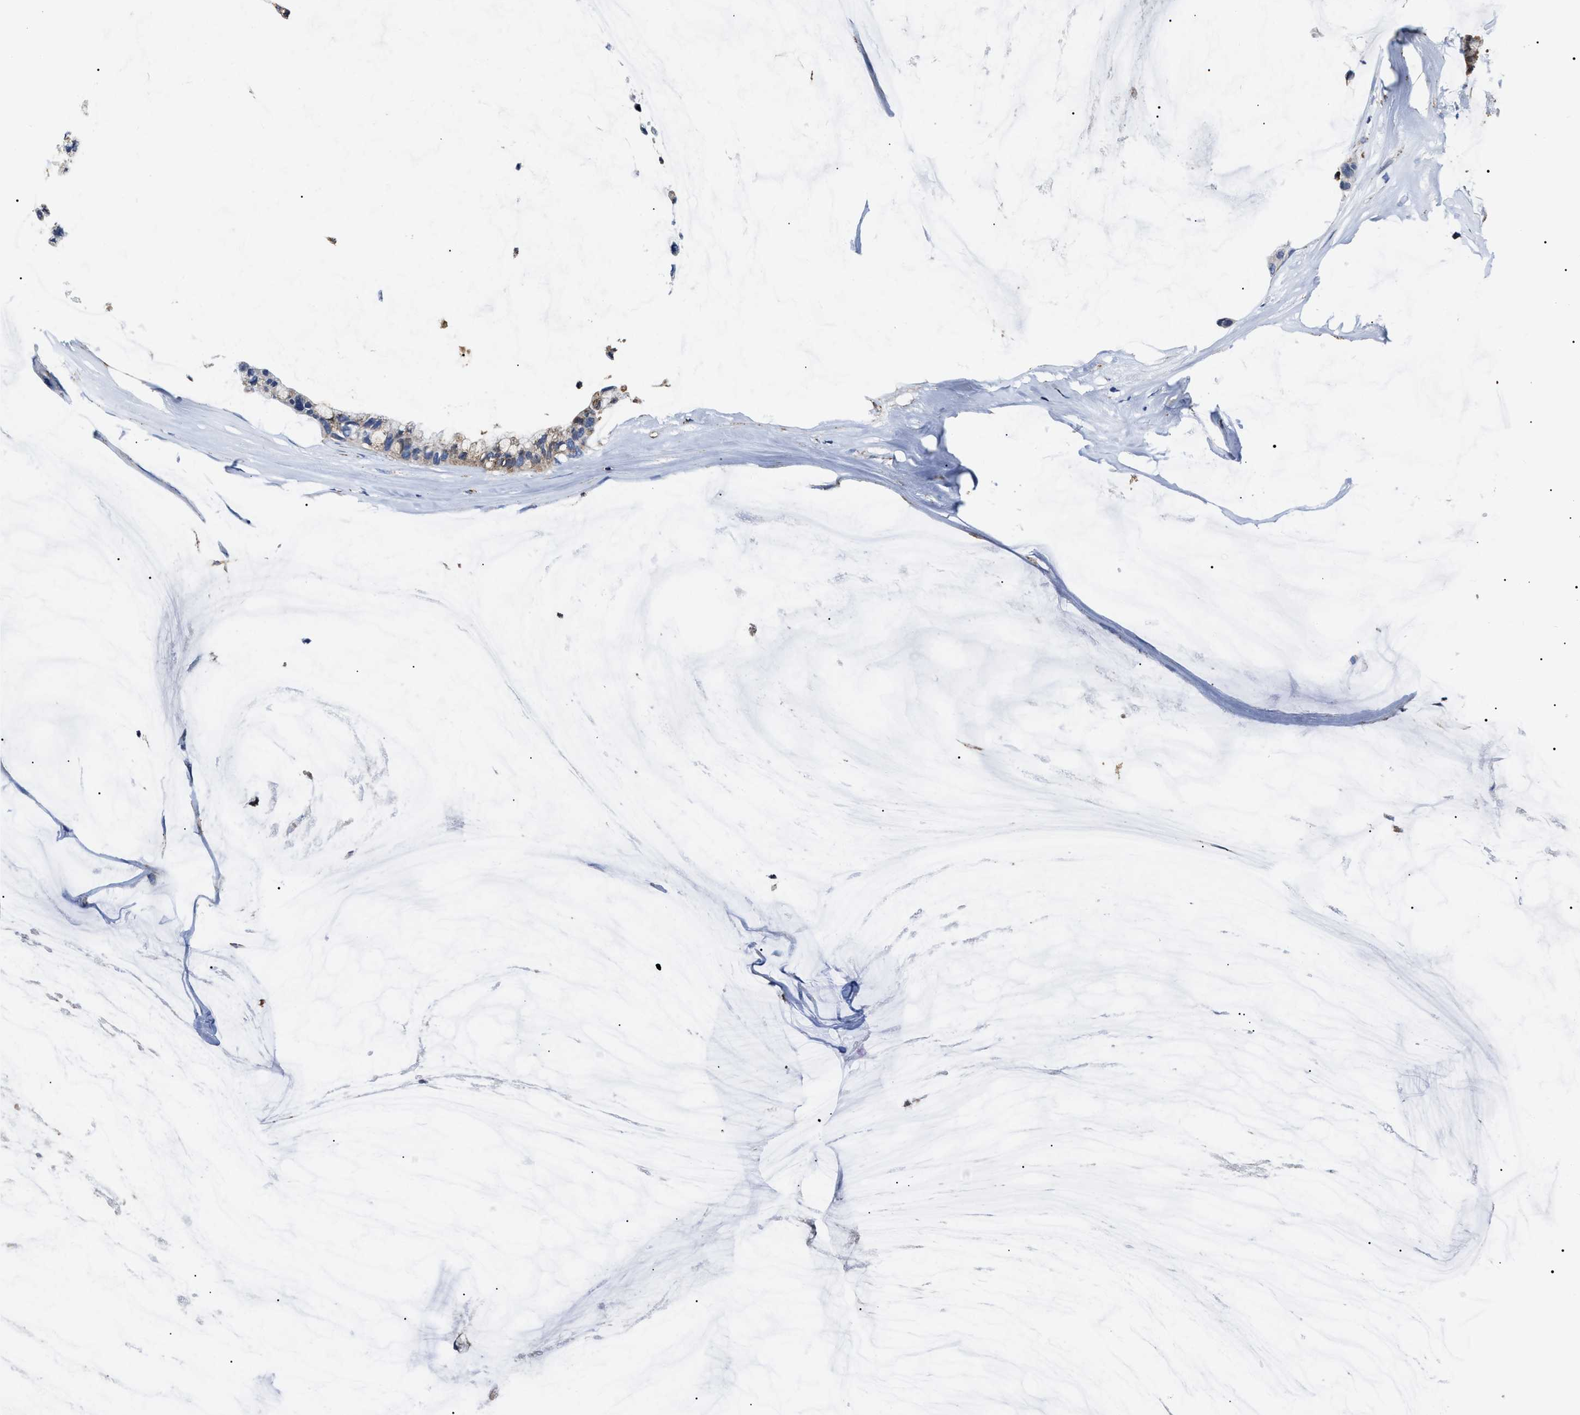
{"staining": {"intensity": "weak", "quantity": "<25%", "location": "cytoplasmic/membranous"}, "tissue": "ovarian cancer", "cell_type": "Tumor cells", "image_type": "cancer", "snomed": [{"axis": "morphology", "description": "Cystadenocarcinoma, mucinous, NOS"}, {"axis": "topography", "description": "Ovary"}], "caption": "Tumor cells show no significant expression in ovarian mucinous cystadenocarcinoma.", "gene": "ALDH1A1", "patient": {"sex": "female", "age": 39}}